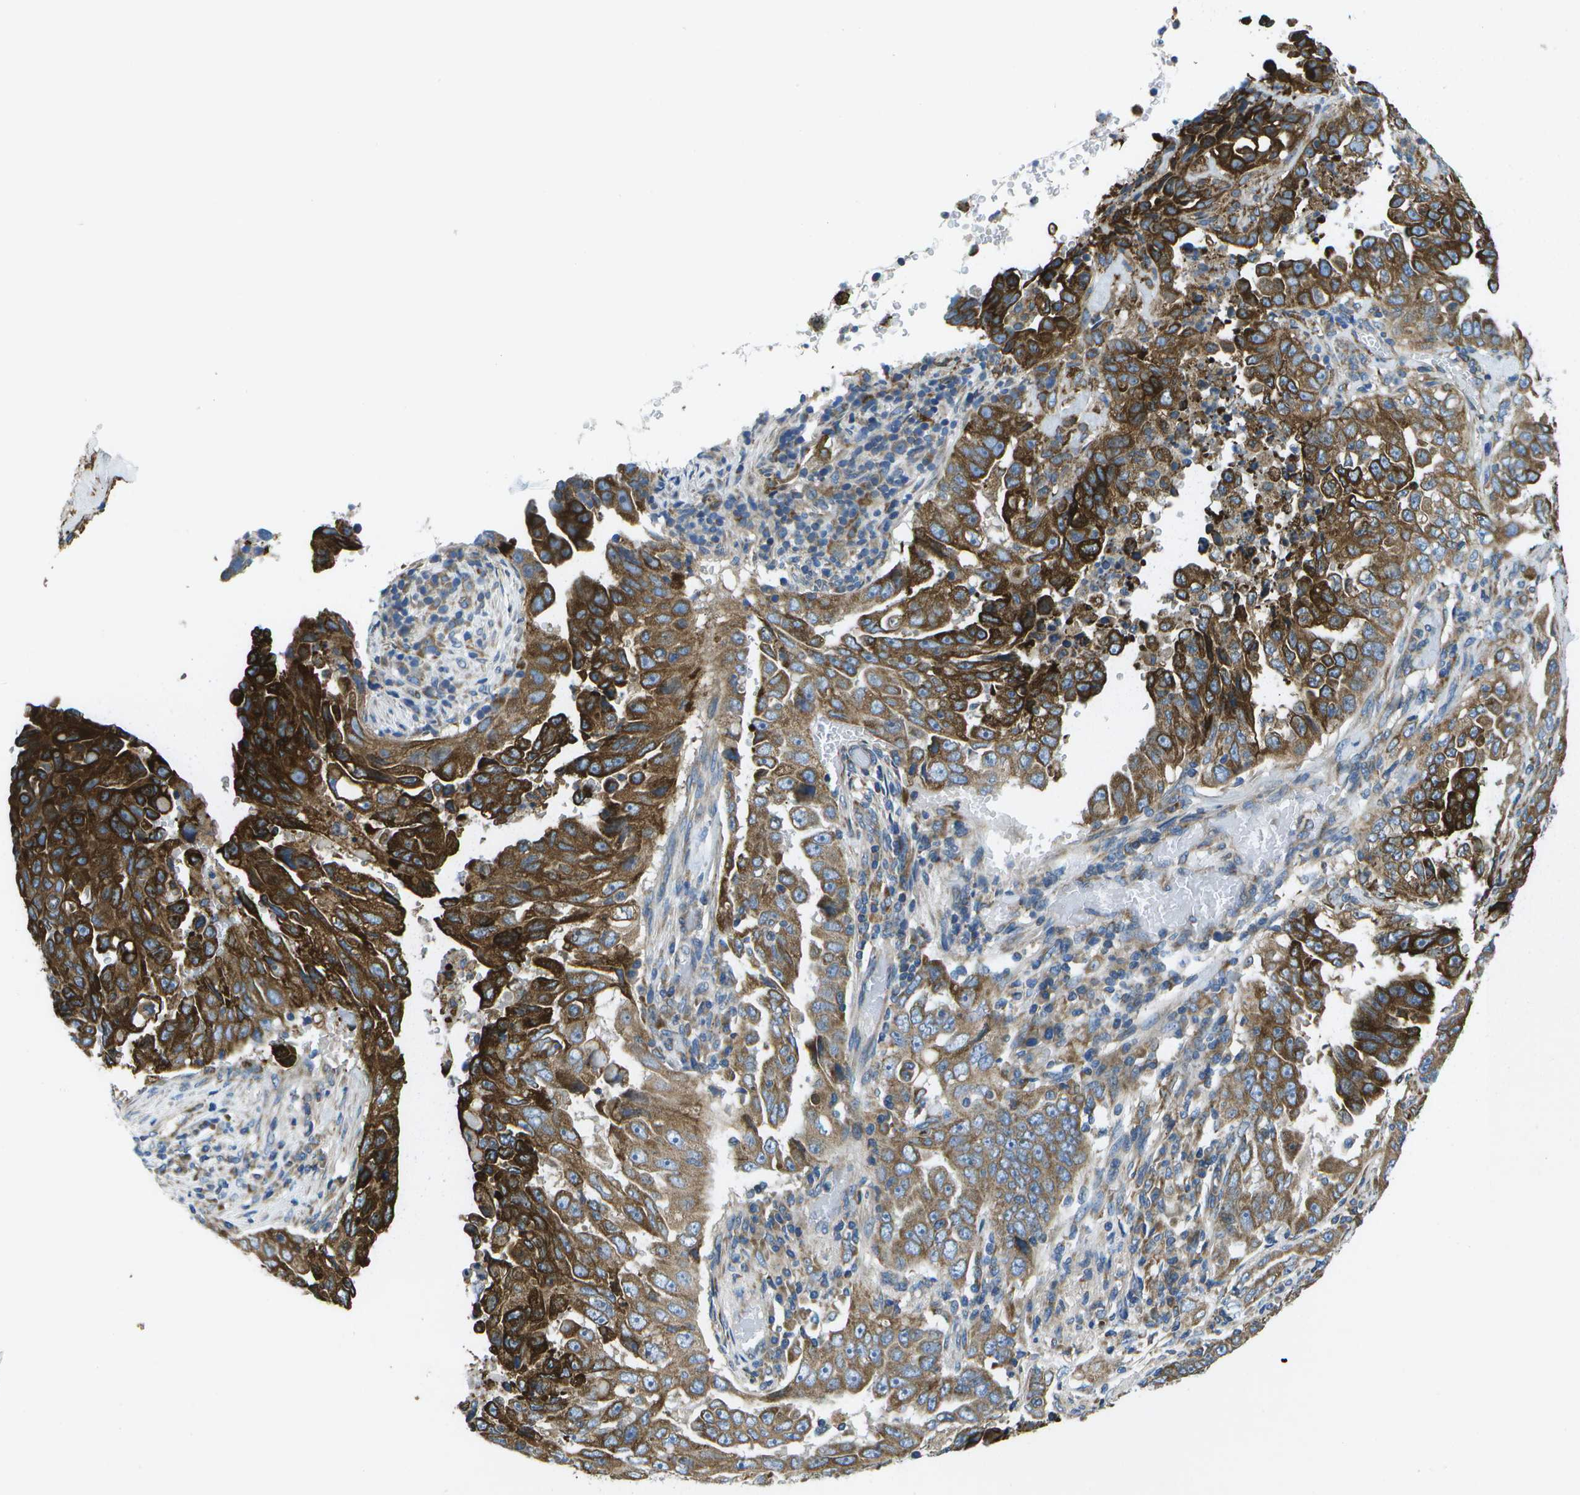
{"staining": {"intensity": "strong", "quantity": ">75%", "location": "cytoplasmic/membranous"}, "tissue": "lung cancer", "cell_type": "Tumor cells", "image_type": "cancer", "snomed": [{"axis": "morphology", "description": "Adenocarcinoma, NOS"}, {"axis": "topography", "description": "Lung"}], "caption": "DAB (3,3'-diaminobenzidine) immunohistochemical staining of lung cancer reveals strong cytoplasmic/membranous protein positivity in approximately >75% of tumor cells.", "gene": "GDF5", "patient": {"sex": "female", "age": 51}}